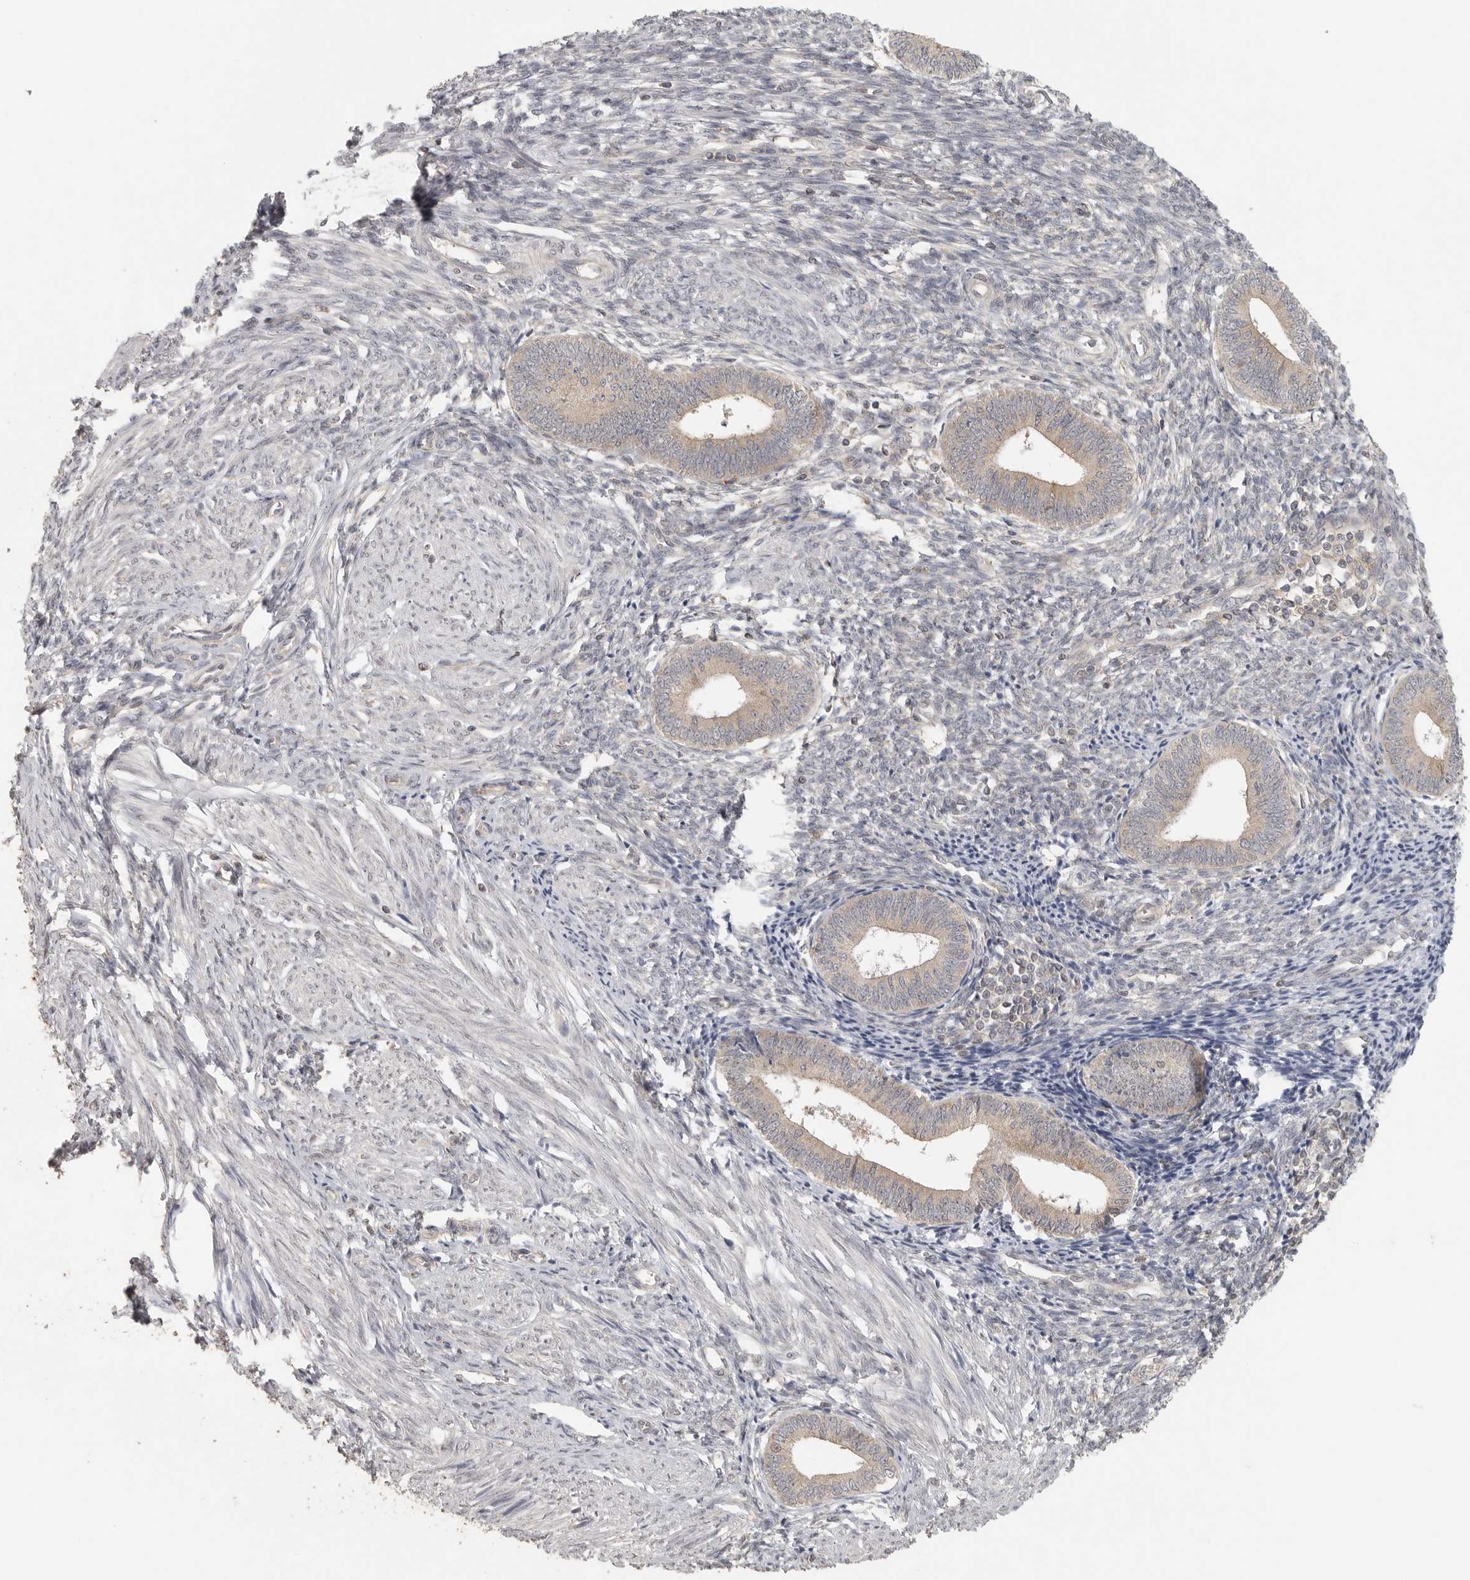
{"staining": {"intensity": "negative", "quantity": "none", "location": "none"}, "tissue": "endometrium", "cell_type": "Cells in endometrial stroma", "image_type": "normal", "snomed": [{"axis": "morphology", "description": "Normal tissue, NOS"}, {"axis": "topography", "description": "Endometrium"}], "caption": "Immunohistochemical staining of unremarkable endometrium shows no significant staining in cells in endometrial stroma.", "gene": "HDAC6", "patient": {"sex": "female", "age": 46}}